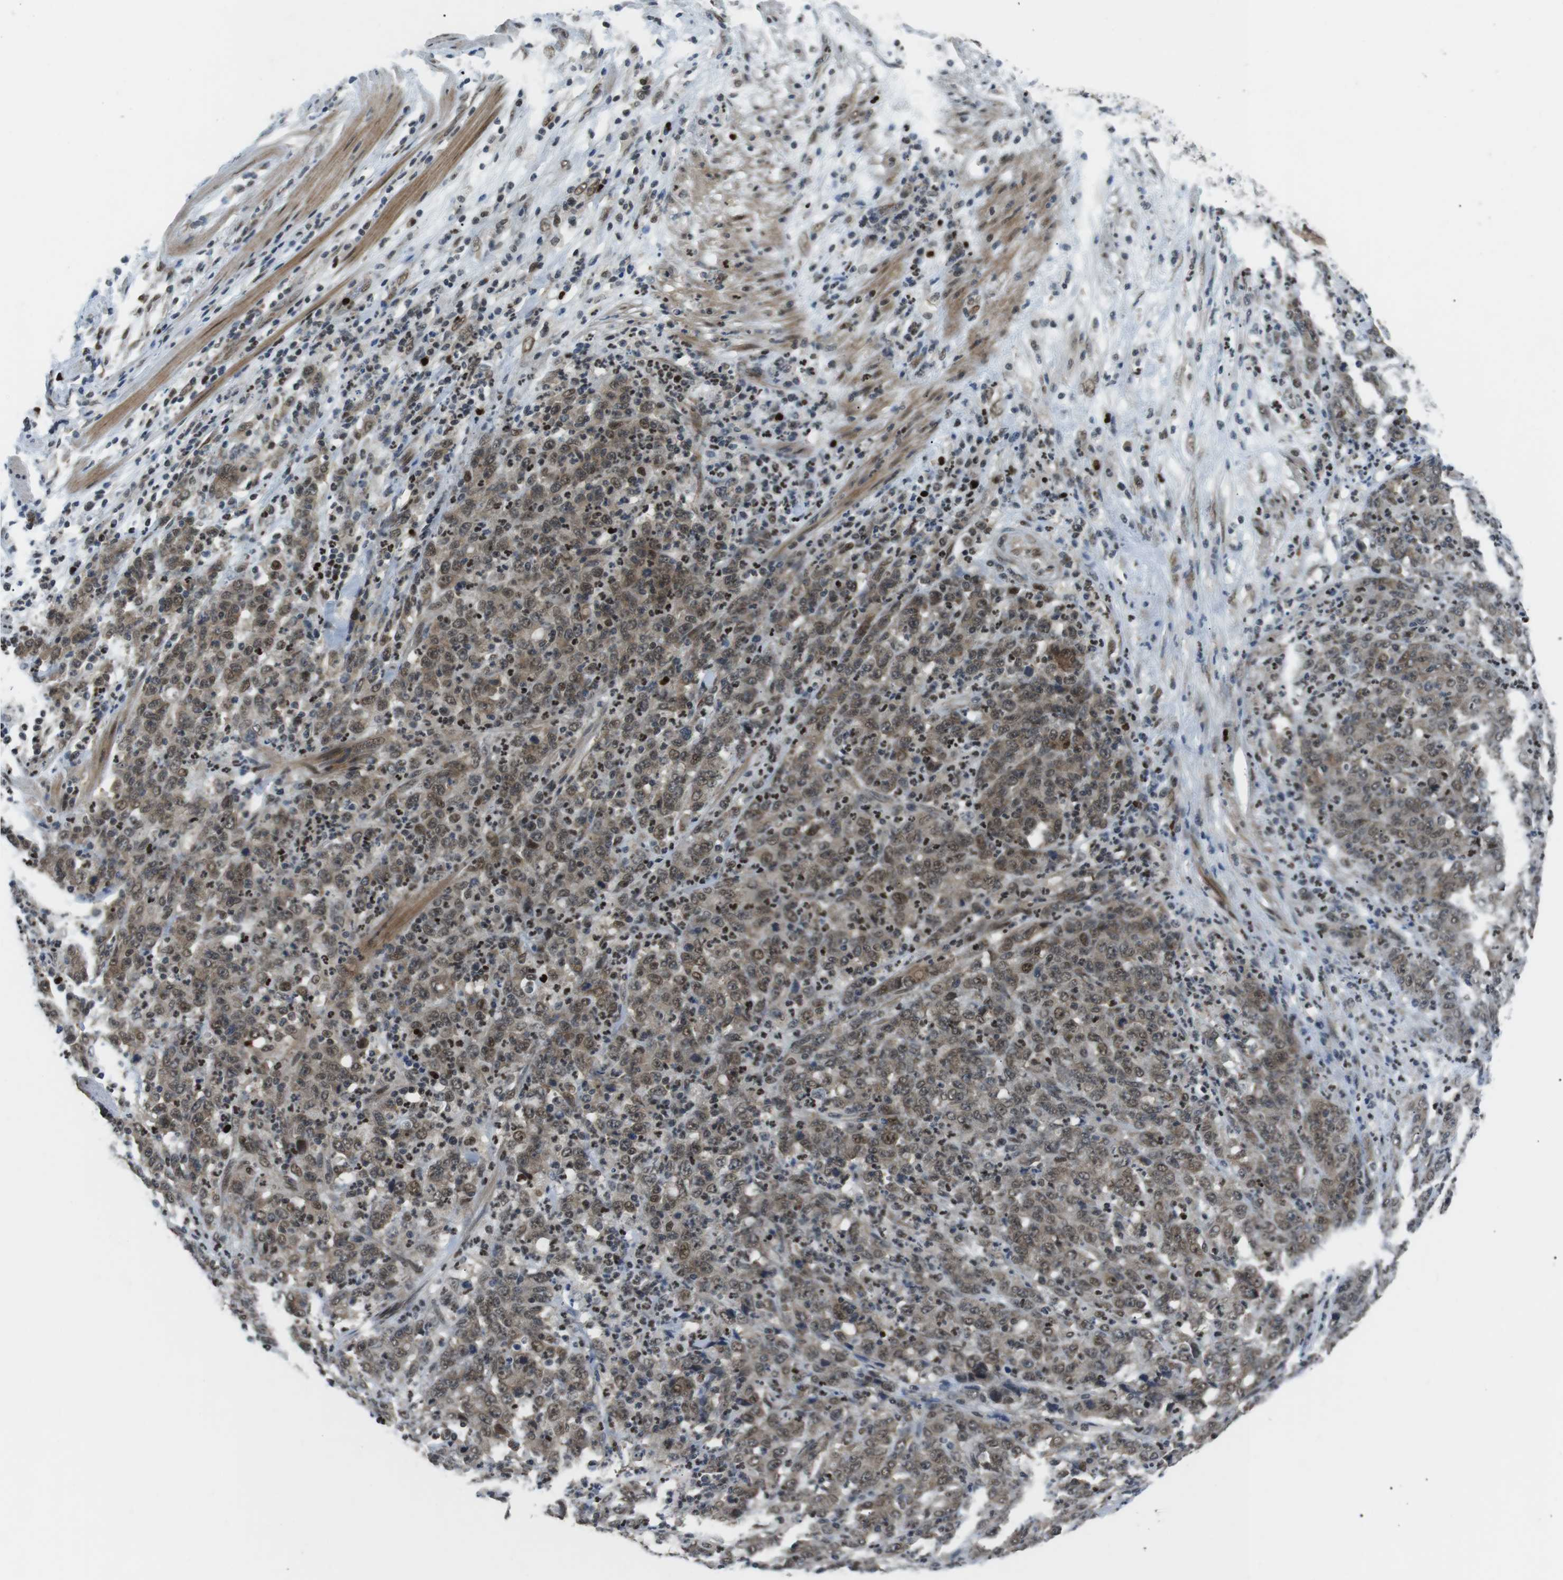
{"staining": {"intensity": "moderate", "quantity": ">75%", "location": "cytoplasmic/membranous,nuclear"}, "tissue": "stomach cancer", "cell_type": "Tumor cells", "image_type": "cancer", "snomed": [{"axis": "morphology", "description": "Adenocarcinoma, NOS"}, {"axis": "topography", "description": "Stomach, lower"}], "caption": "Immunohistochemistry (DAB (3,3'-diaminobenzidine)) staining of stomach cancer exhibits moderate cytoplasmic/membranous and nuclear protein expression in approximately >75% of tumor cells.", "gene": "ORAI3", "patient": {"sex": "female", "age": 71}}